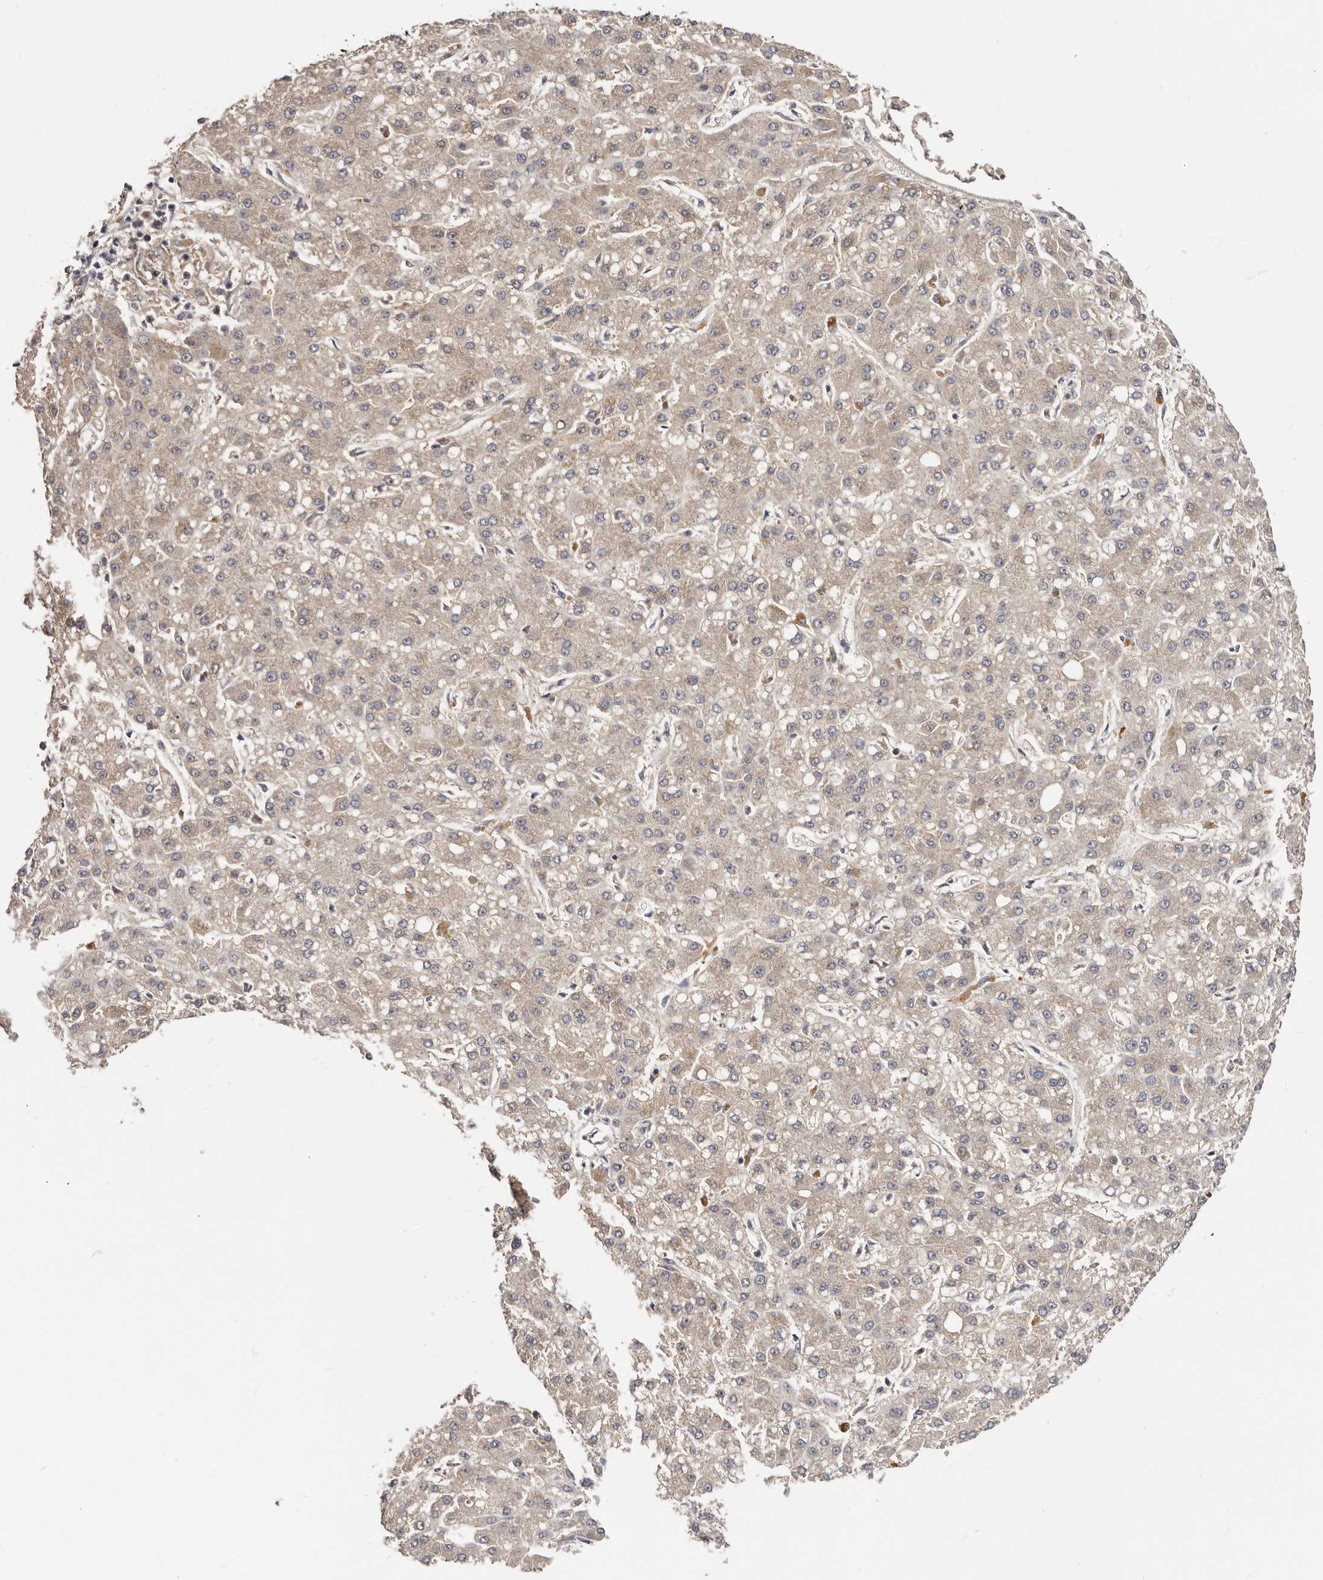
{"staining": {"intensity": "weak", "quantity": ">75%", "location": "cytoplasmic/membranous"}, "tissue": "liver cancer", "cell_type": "Tumor cells", "image_type": "cancer", "snomed": [{"axis": "morphology", "description": "Carcinoma, Hepatocellular, NOS"}, {"axis": "topography", "description": "Liver"}], "caption": "Immunohistochemical staining of human hepatocellular carcinoma (liver) demonstrates weak cytoplasmic/membranous protein staining in approximately >75% of tumor cells.", "gene": "LTV1", "patient": {"sex": "male", "age": 67}}